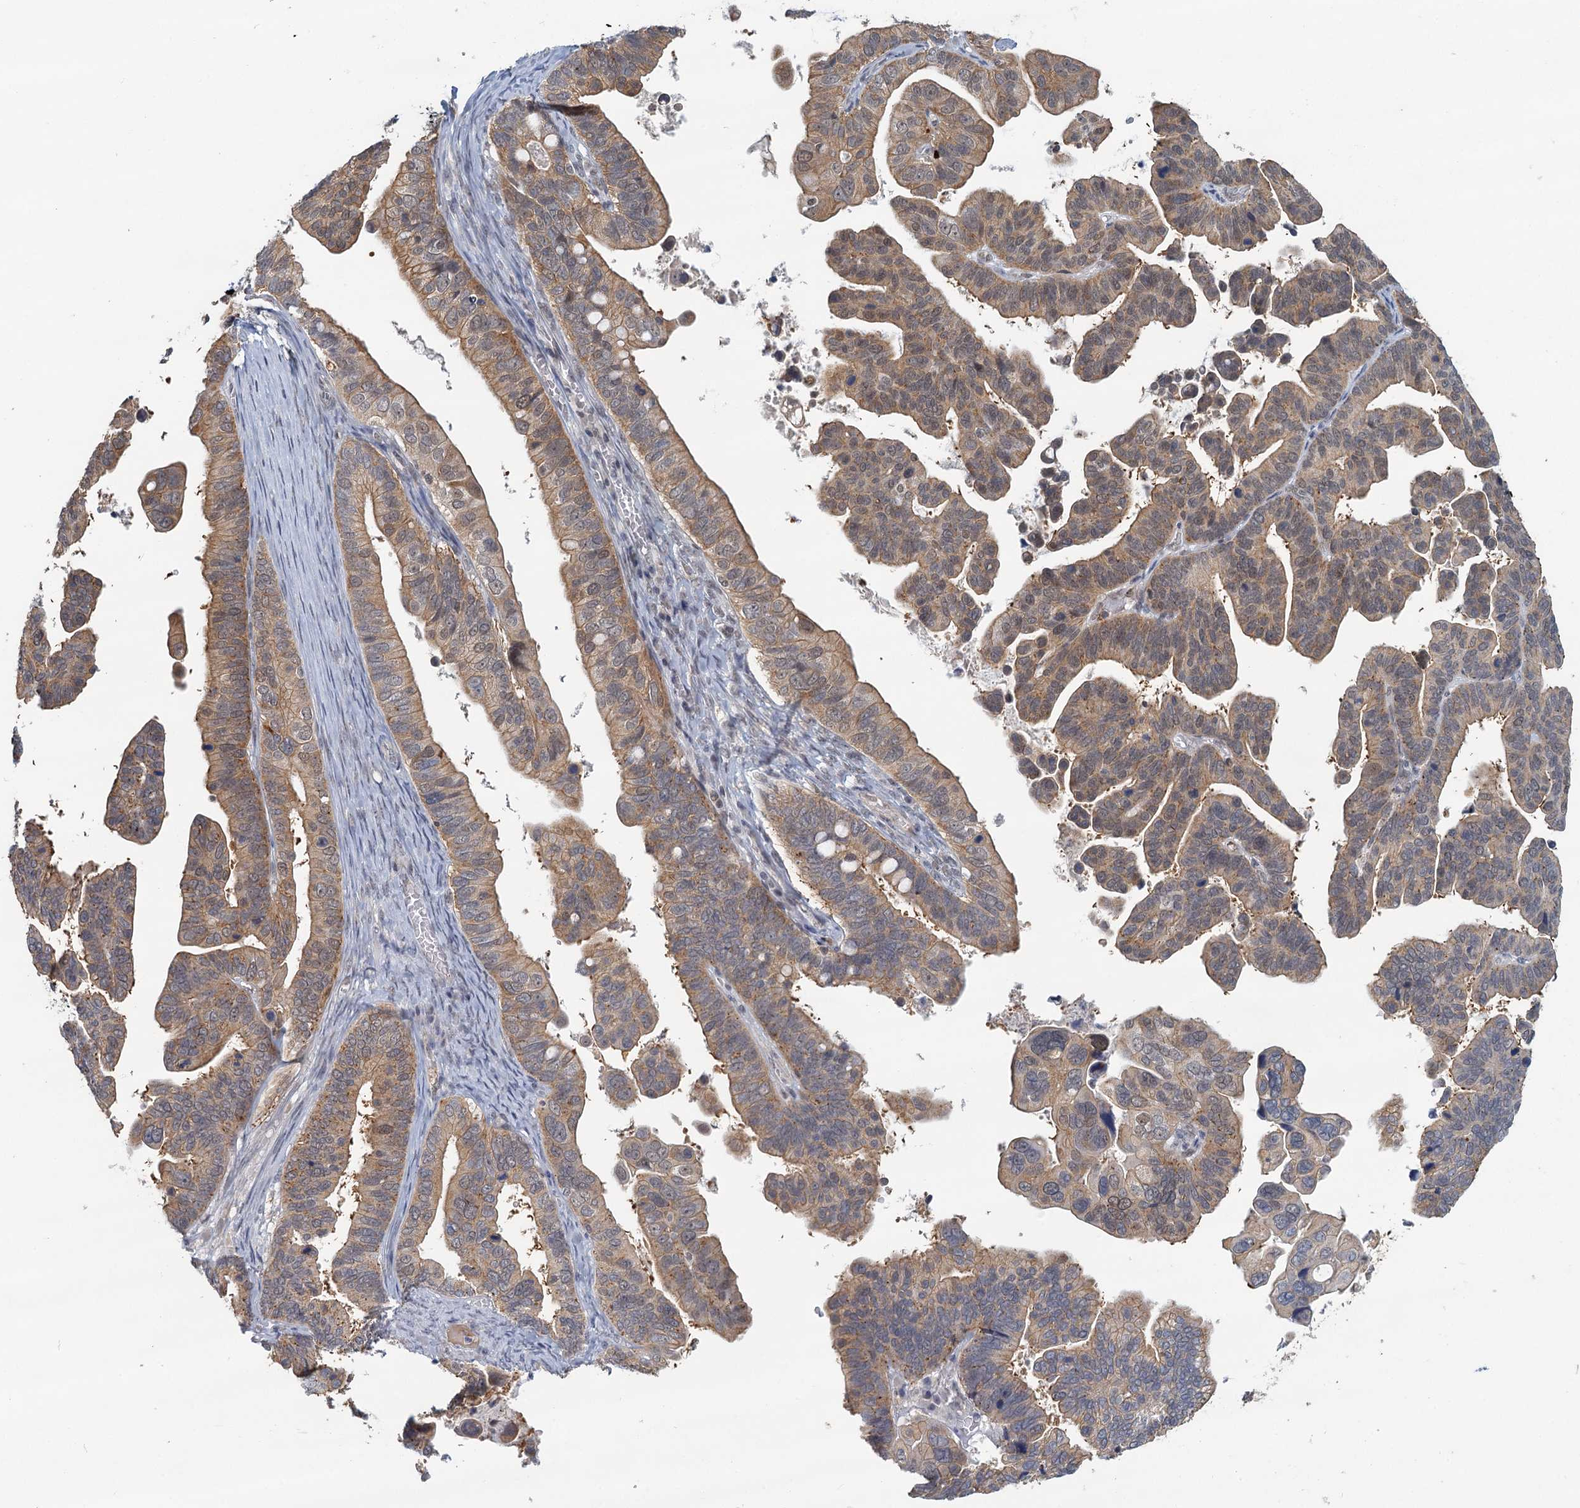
{"staining": {"intensity": "moderate", "quantity": ">75%", "location": "cytoplasmic/membranous,nuclear"}, "tissue": "ovarian cancer", "cell_type": "Tumor cells", "image_type": "cancer", "snomed": [{"axis": "morphology", "description": "Cystadenocarcinoma, serous, NOS"}, {"axis": "topography", "description": "Ovary"}], "caption": "DAB immunohistochemical staining of human ovarian cancer (serous cystadenocarcinoma) demonstrates moderate cytoplasmic/membranous and nuclear protein staining in about >75% of tumor cells.", "gene": "GPATCH11", "patient": {"sex": "female", "age": 56}}